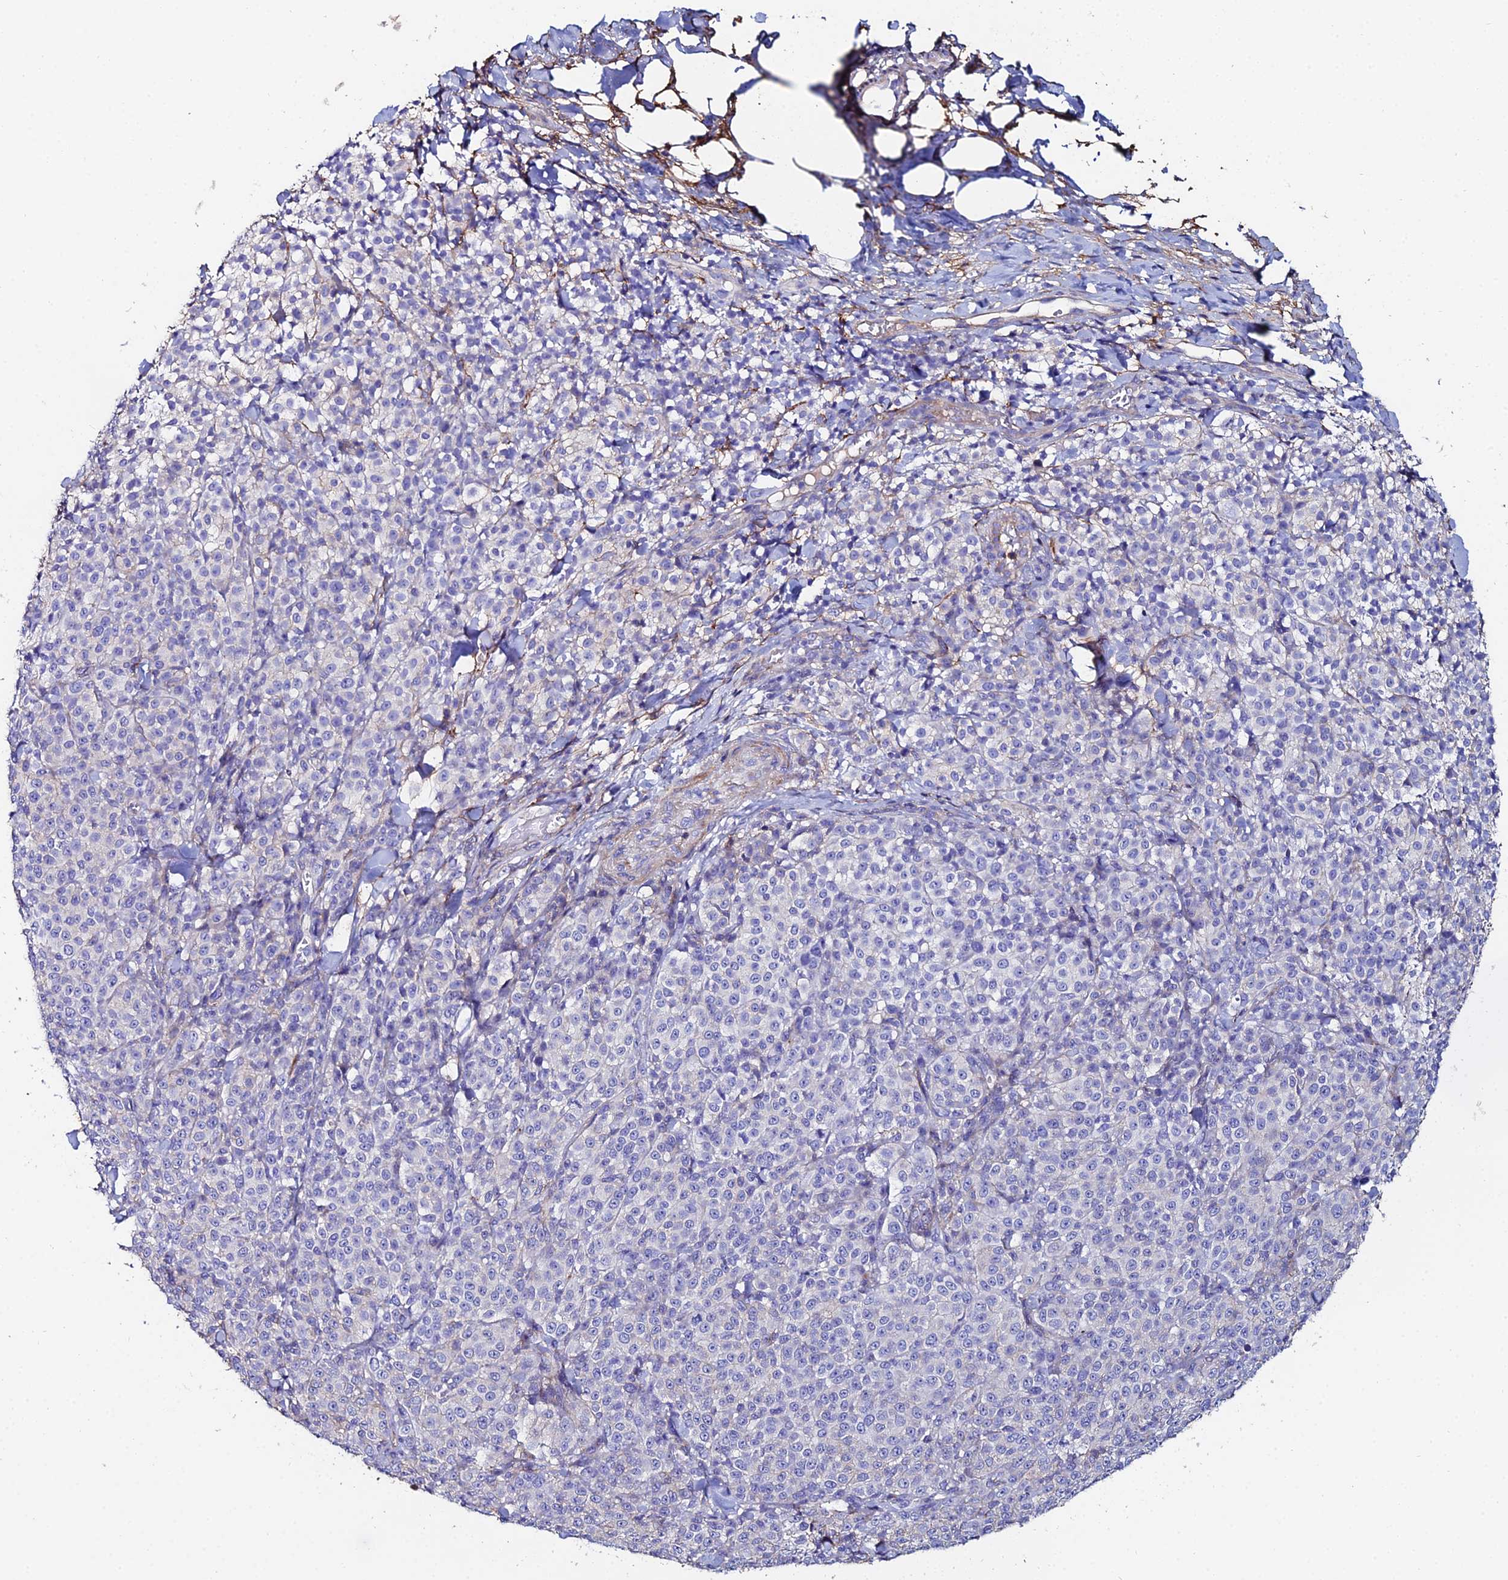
{"staining": {"intensity": "negative", "quantity": "none", "location": "none"}, "tissue": "melanoma", "cell_type": "Tumor cells", "image_type": "cancer", "snomed": [{"axis": "morphology", "description": "Normal tissue, NOS"}, {"axis": "morphology", "description": "Malignant melanoma, NOS"}, {"axis": "topography", "description": "Skin"}], "caption": "There is no significant positivity in tumor cells of malignant melanoma.", "gene": "C6", "patient": {"sex": "female", "age": 34}}